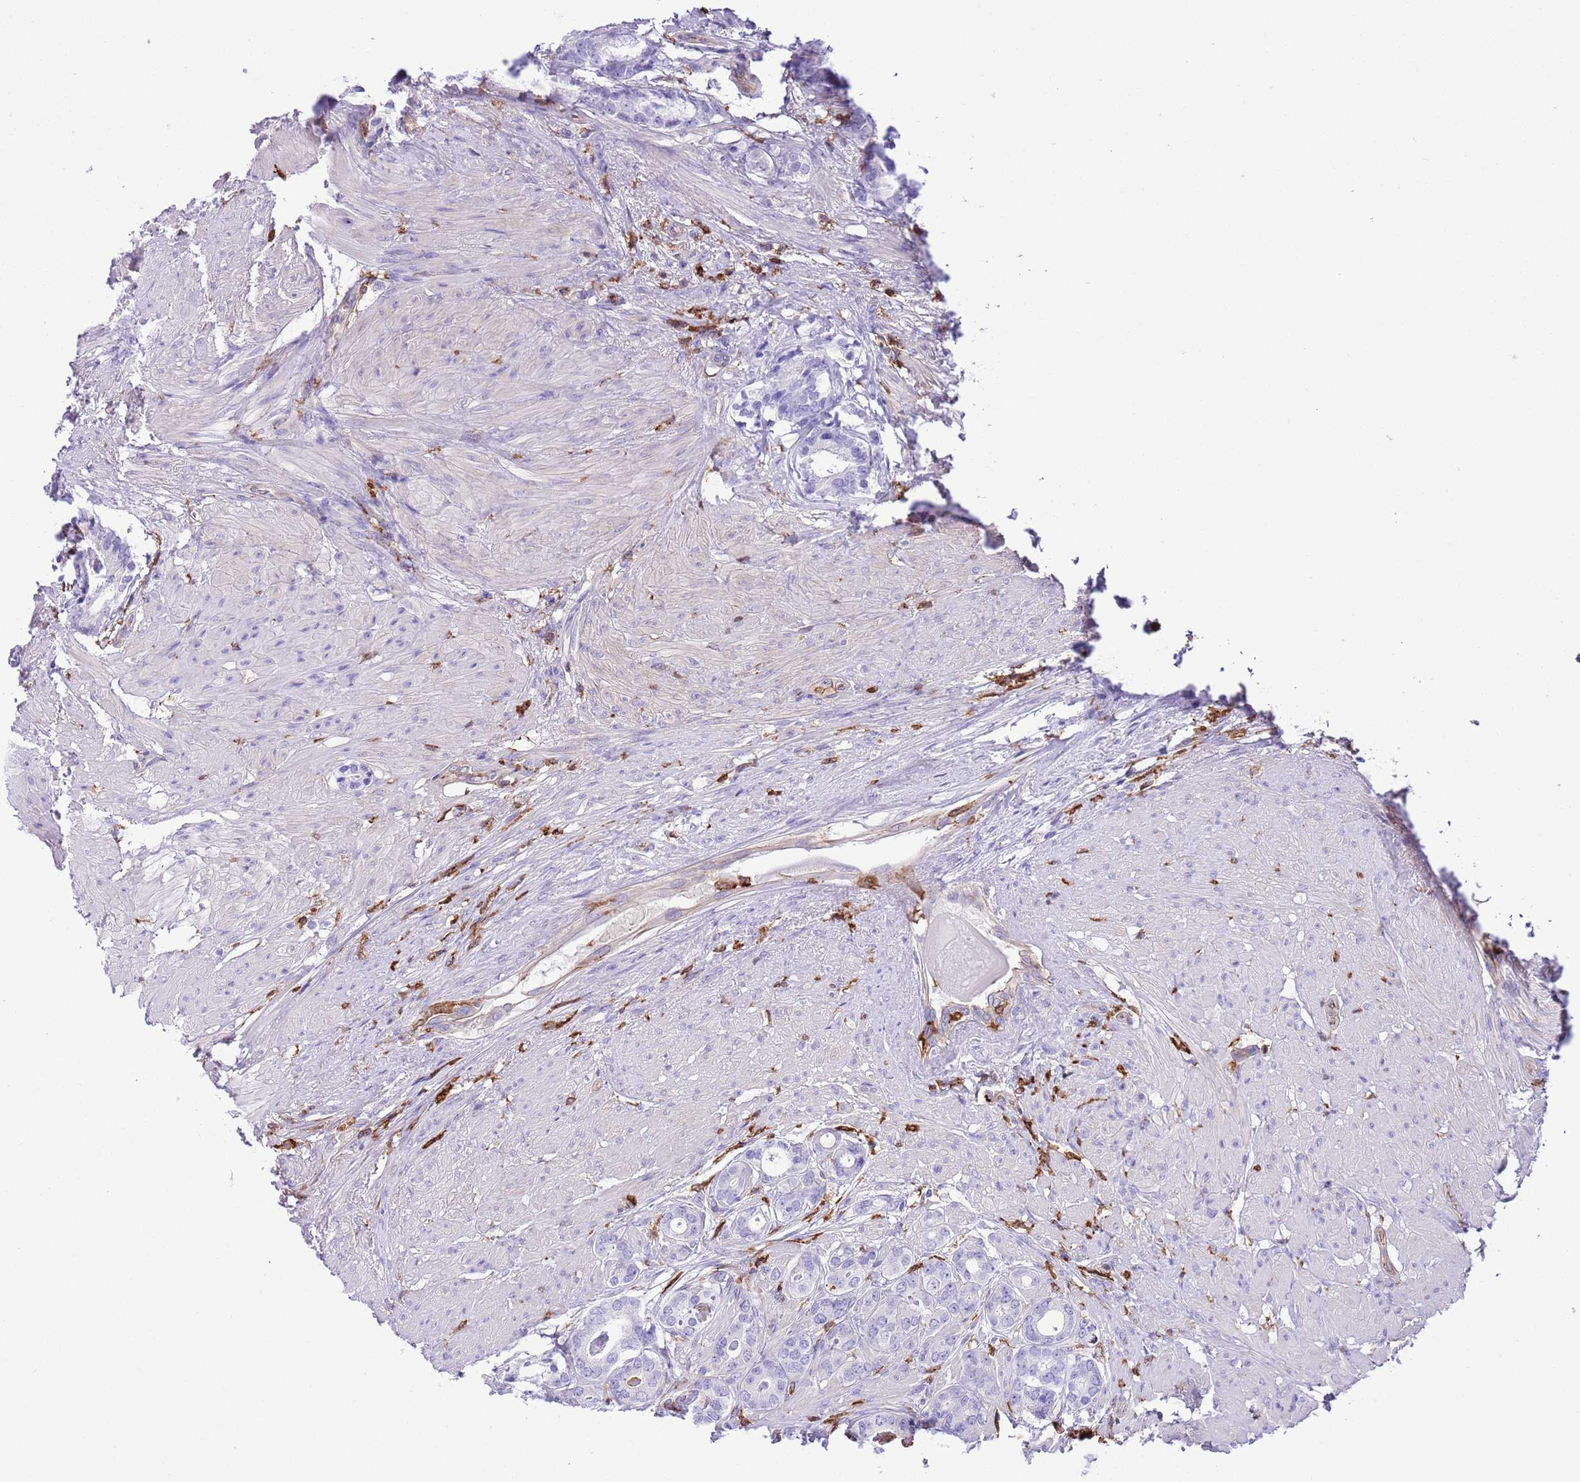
{"staining": {"intensity": "negative", "quantity": "none", "location": "none"}, "tissue": "prostate cancer", "cell_type": "Tumor cells", "image_type": "cancer", "snomed": [{"axis": "morphology", "description": "Adenocarcinoma, Low grade"}, {"axis": "topography", "description": "Prostate"}], "caption": "Histopathology image shows no protein positivity in tumor cells of prostate cancer (adenocarcinoma (low-grade)) tissue.", "gene": "EFHD2", "patient": {"sex": "male", "age": 71}}